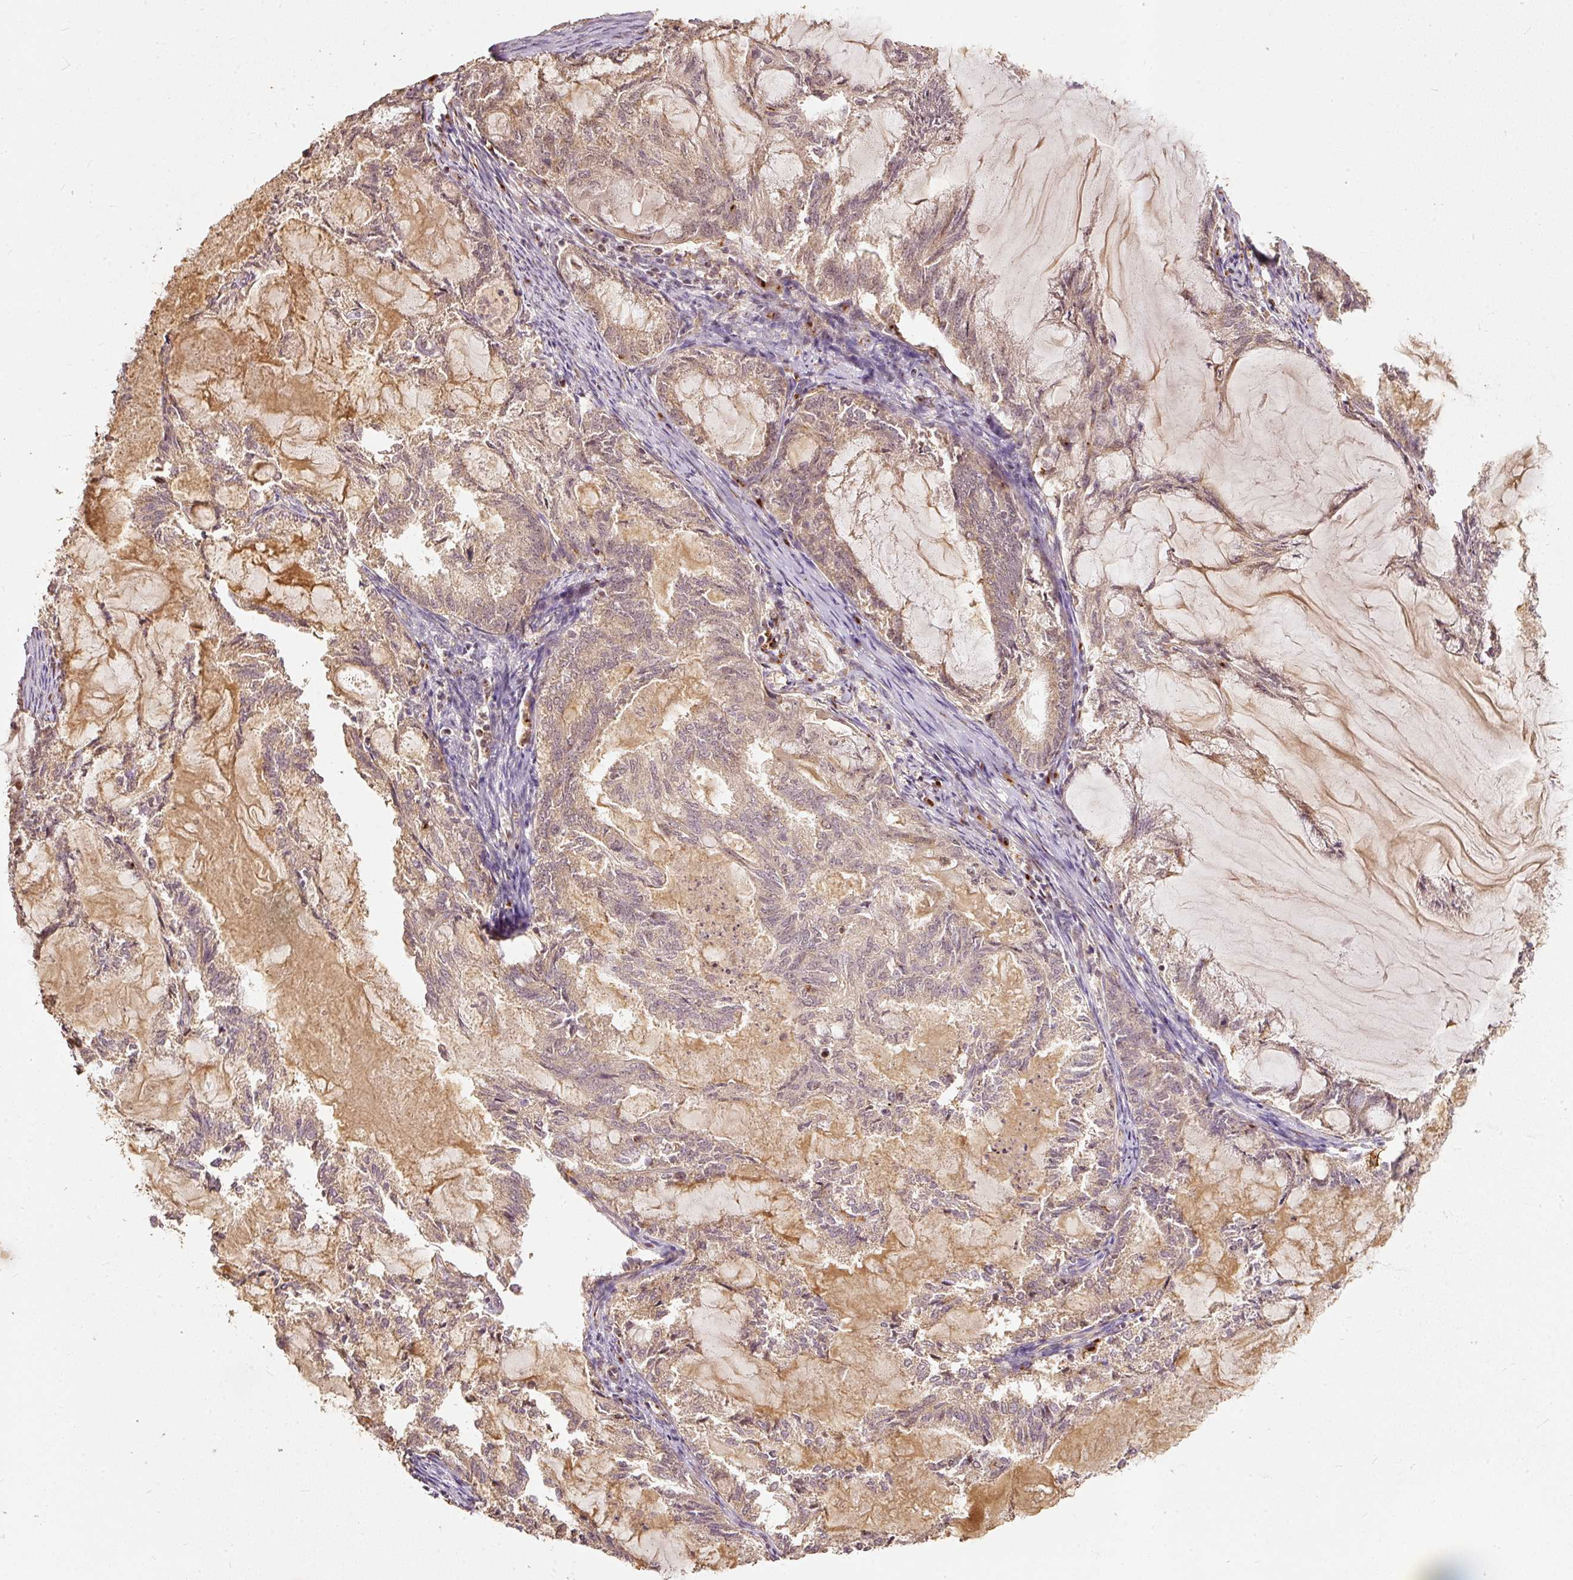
{"staining": {"intensity": "moderate", "quantity": ">75%", "location": "cytoplasmic/membranous"}, "tissue": "endometrial cancer", "cell_type": "Tumor cells", "image_type": "cancer", "snomed": [{"axis": "morphology", "description": "Adenocarcinoma, NOS"}, {"axis": "topography", "description": "Endometrium"}], "caption": "Tumor cells show medium levels of moderate cytoplasmic/membranous positivity in approximately >75% of cells in human endometrial cancer. The staining was performed using DAB to visualize the protein expression in brown, while the nuclei were stained in blue with hematoxylin (Magnification: 20x).", "gene": "FUT8", "patient": {"sex": "female", "age": 86}}